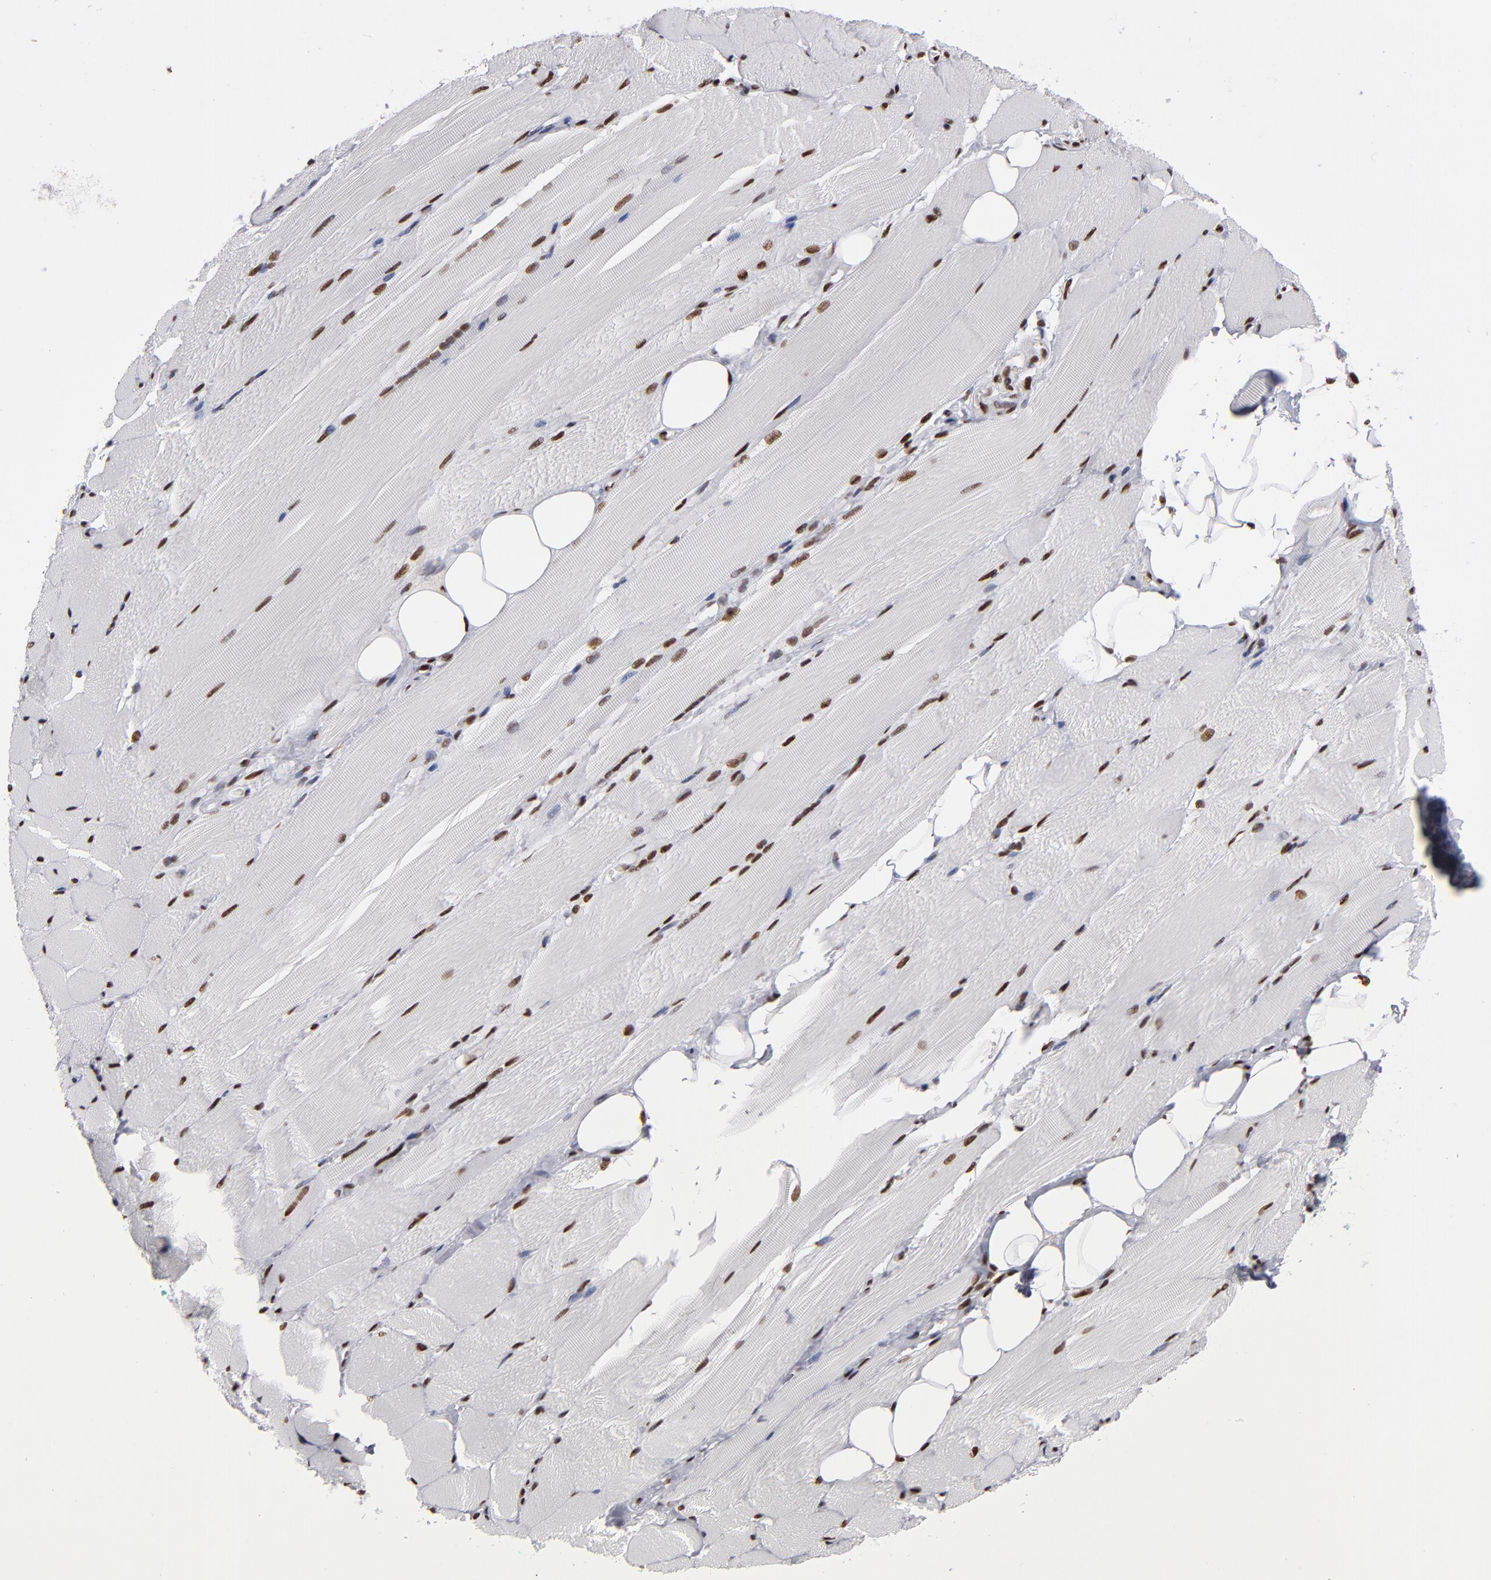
{"staining": {"intensity": "strong", "quantity": ">75%", "location": "nuclear"}, "tissue": "skeletal muscle", "cell_type": "Myocytes", "image_type": "normal", "snomed": [{"axis": "morphology", "description": "Normal tissue, NOS"}, {"axis": "topography", "description": "Skeletal muscle"}, {"axis": "topography", "description": "Peripheral nerve tissue"}], "caption": "Myocytes exhibit strong nuclear positivity in approximately >75% of cells in unremarkable skeletal muscle.", "gene": "MRE11", "patient": {"sex": "female", "age": 84}}